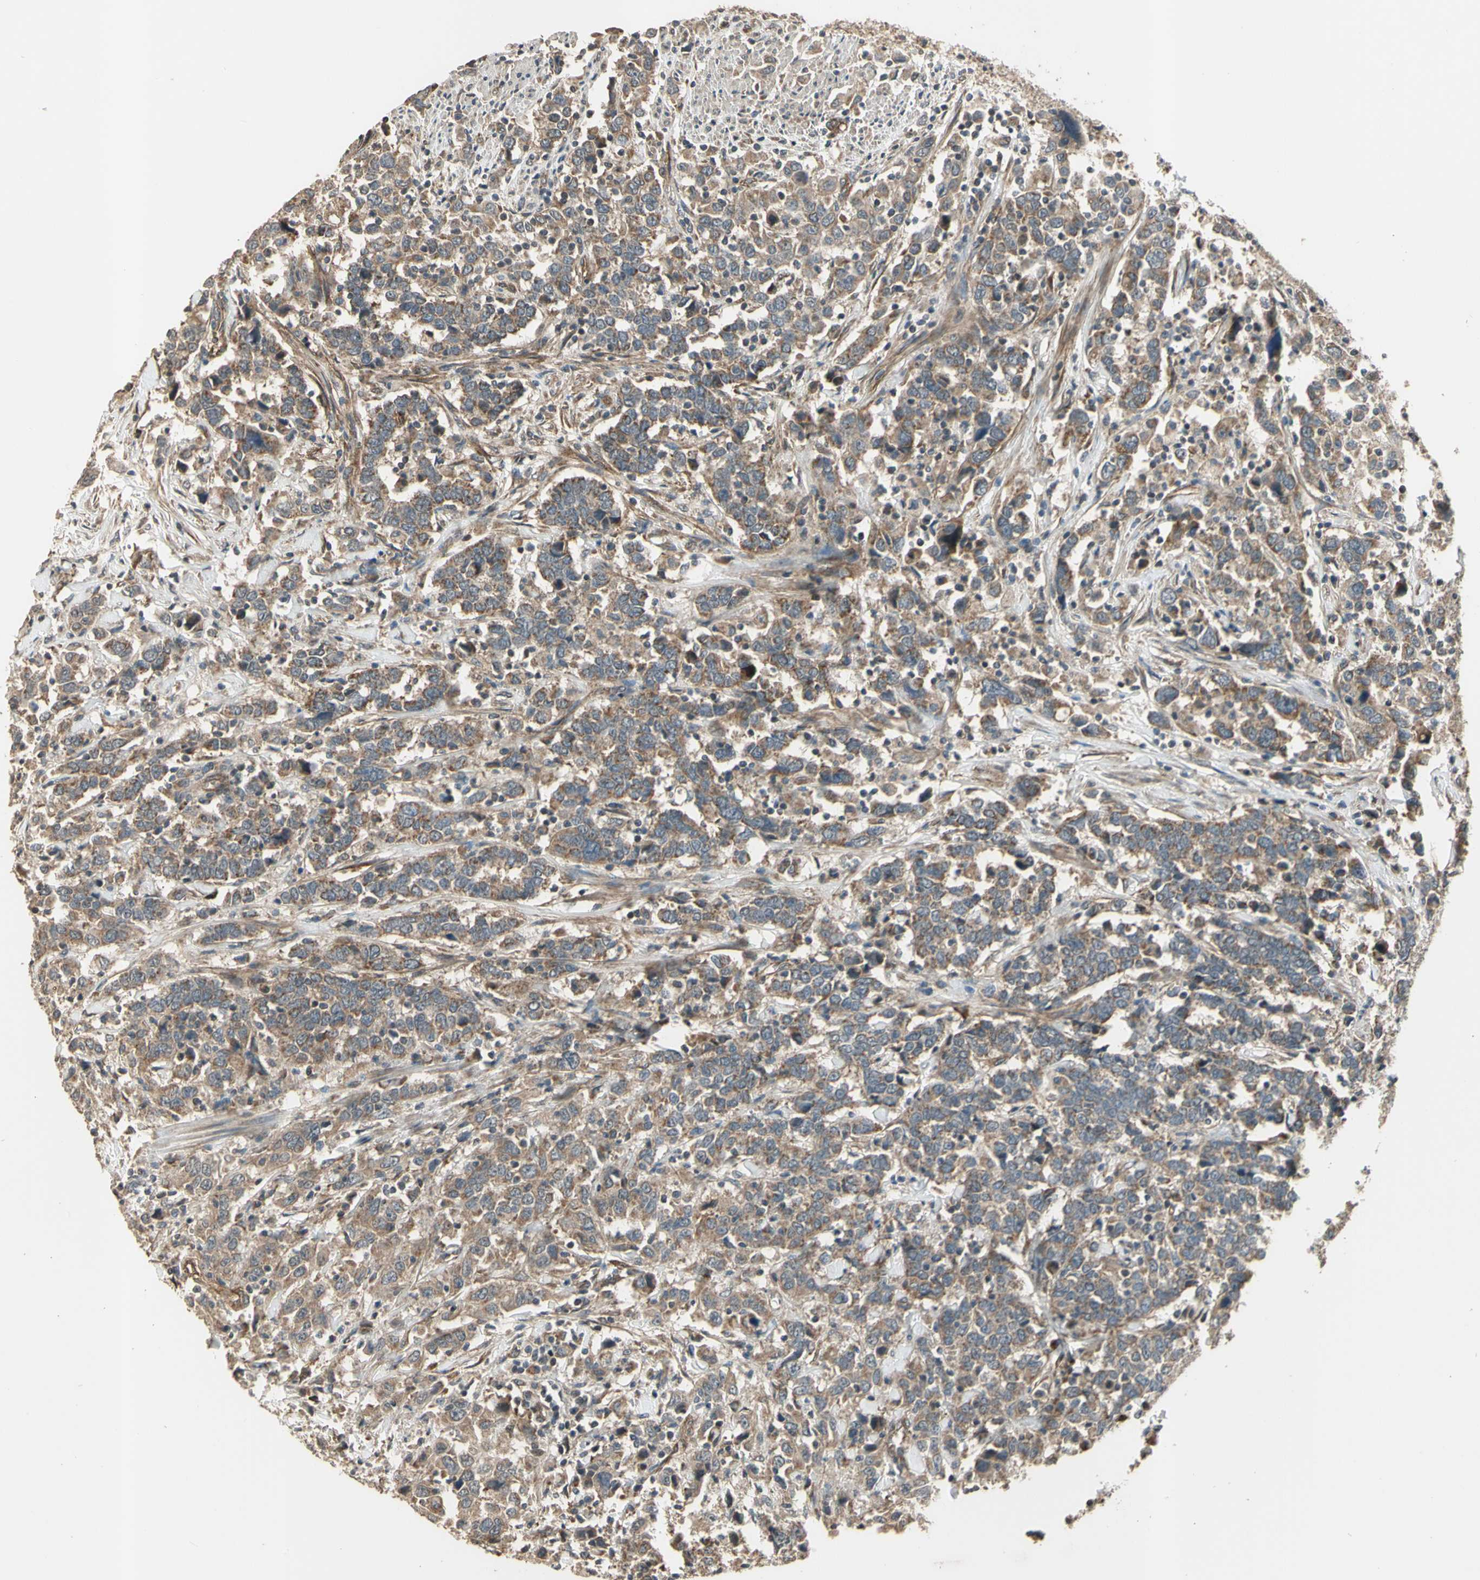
{"staining": {"intensity": "moderate", "quantity": ">75%", "location": "cytoplasmic/membranous"}, "tissue": "urothelial cancer", "cell_type": "Tumor cells", "image_type": "cancer", "snomed": [{"axis": "morphology", "description": "Urothelial carcinoma, High grade"}, {"axis": "topography", "description": "Urinary bladder"}], "caption": "Urothelial cancer was stained to show a protein in brown. There is medium levels of moderate cytoplasmic/membranous expression in approximately >75% of tumor cells. The staining was performed using DAB (3,3'-diaminobenzidine), with brown indicating positive protein expression. Nuclei are stained blue with hematoxylin.", "gene": "EFNB2", "patient": {"sex": "male", "age": 61}}